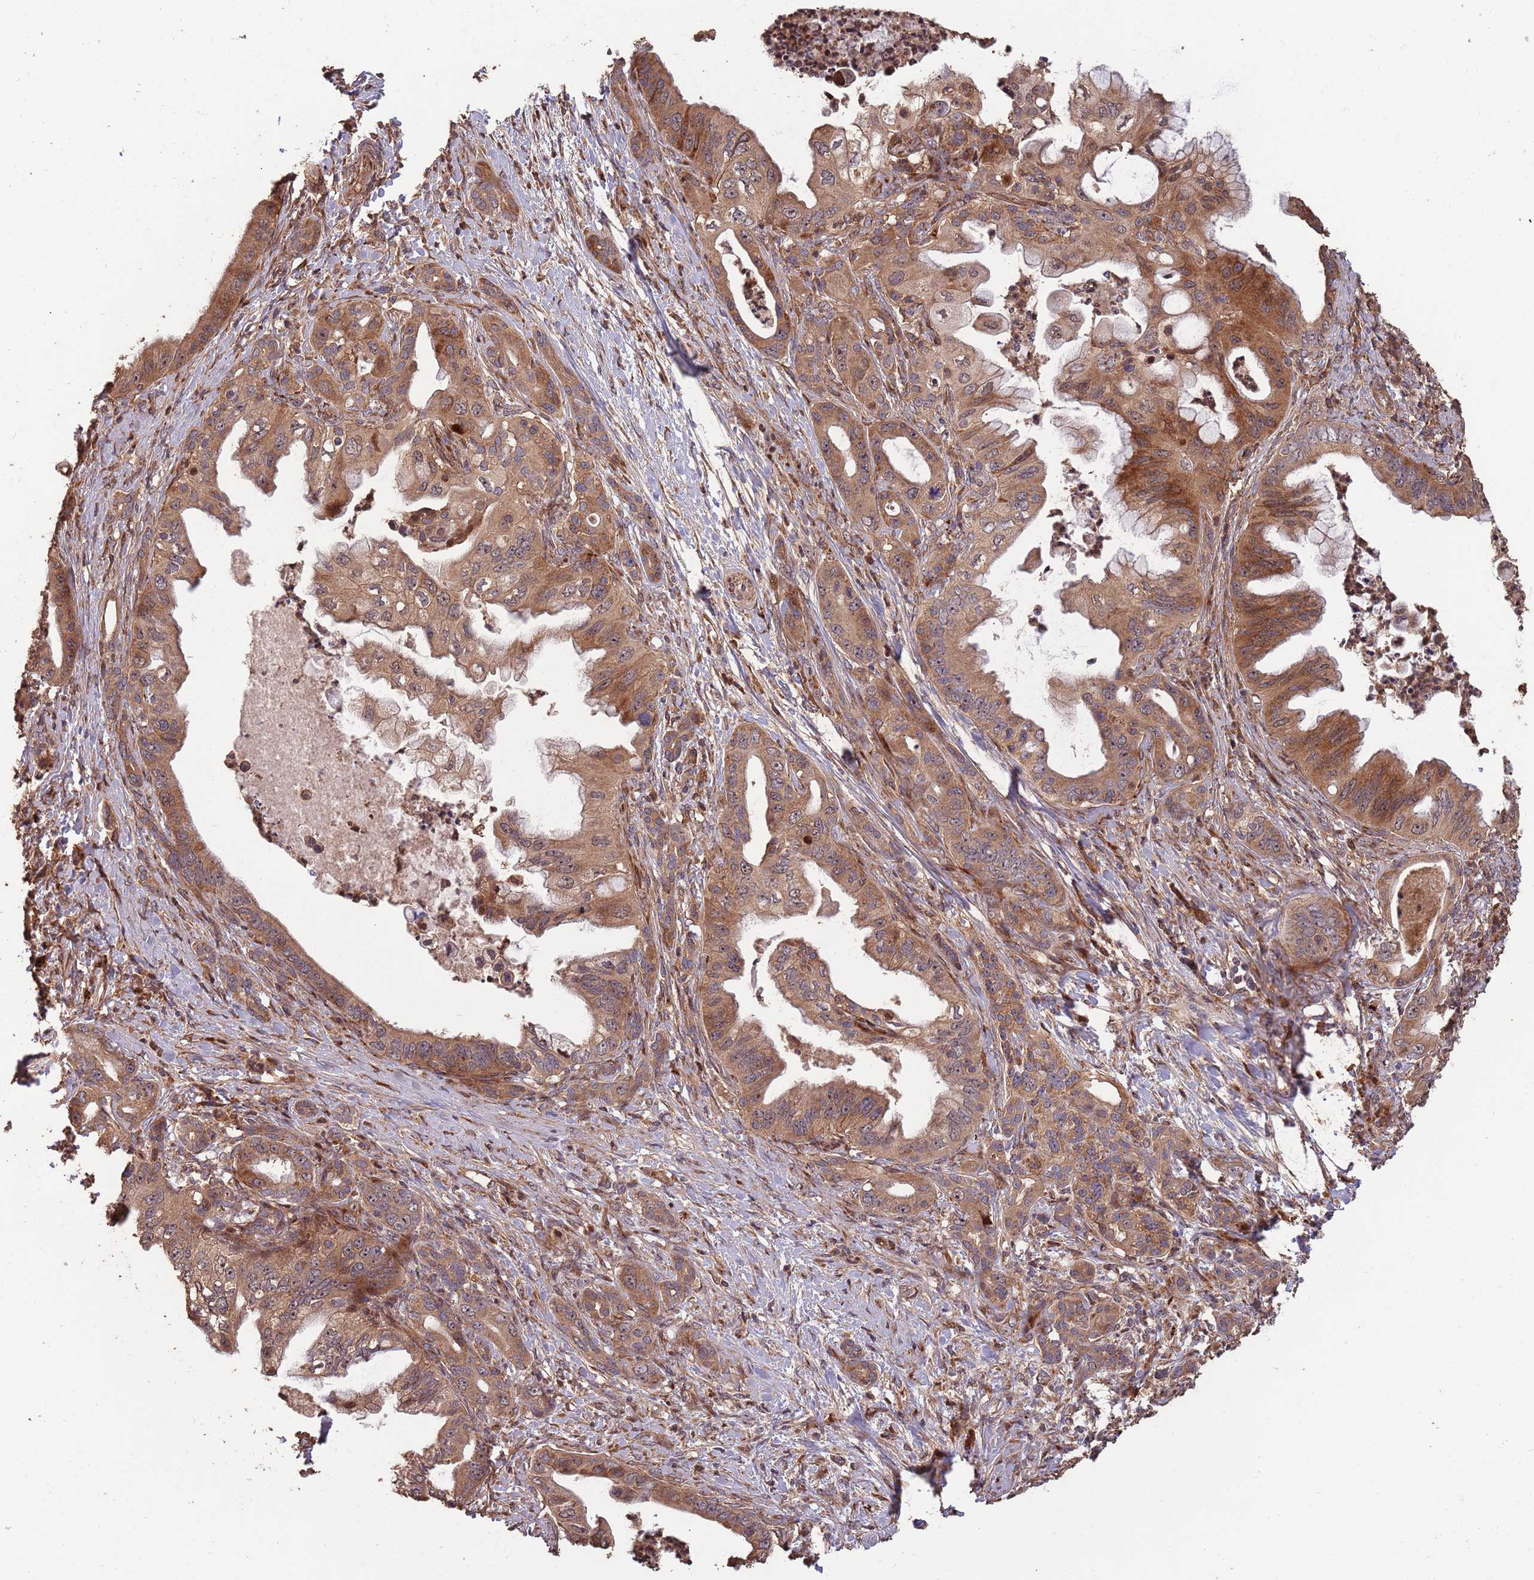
{"staining": {"intensity": "moderate", "quantity": ">75%", "location": "cytoplasmic/membranous"}, "tissue": "pancreatic cancer", "cell_type": "Tumor cells", "image_type": "cancer", "snomed": [{"axis": "morphology", "description": "Adenocarcinoma, NOS"}, {"axis": "topography", "description": "Pancreas"}], "caption": "Adenocarcinoma (pancreatic) stained with a protein marker demonstrates moderate staining in tumor cells.", "gene": "ZNF428", "patient": {"sex": "male", "age": 58}}